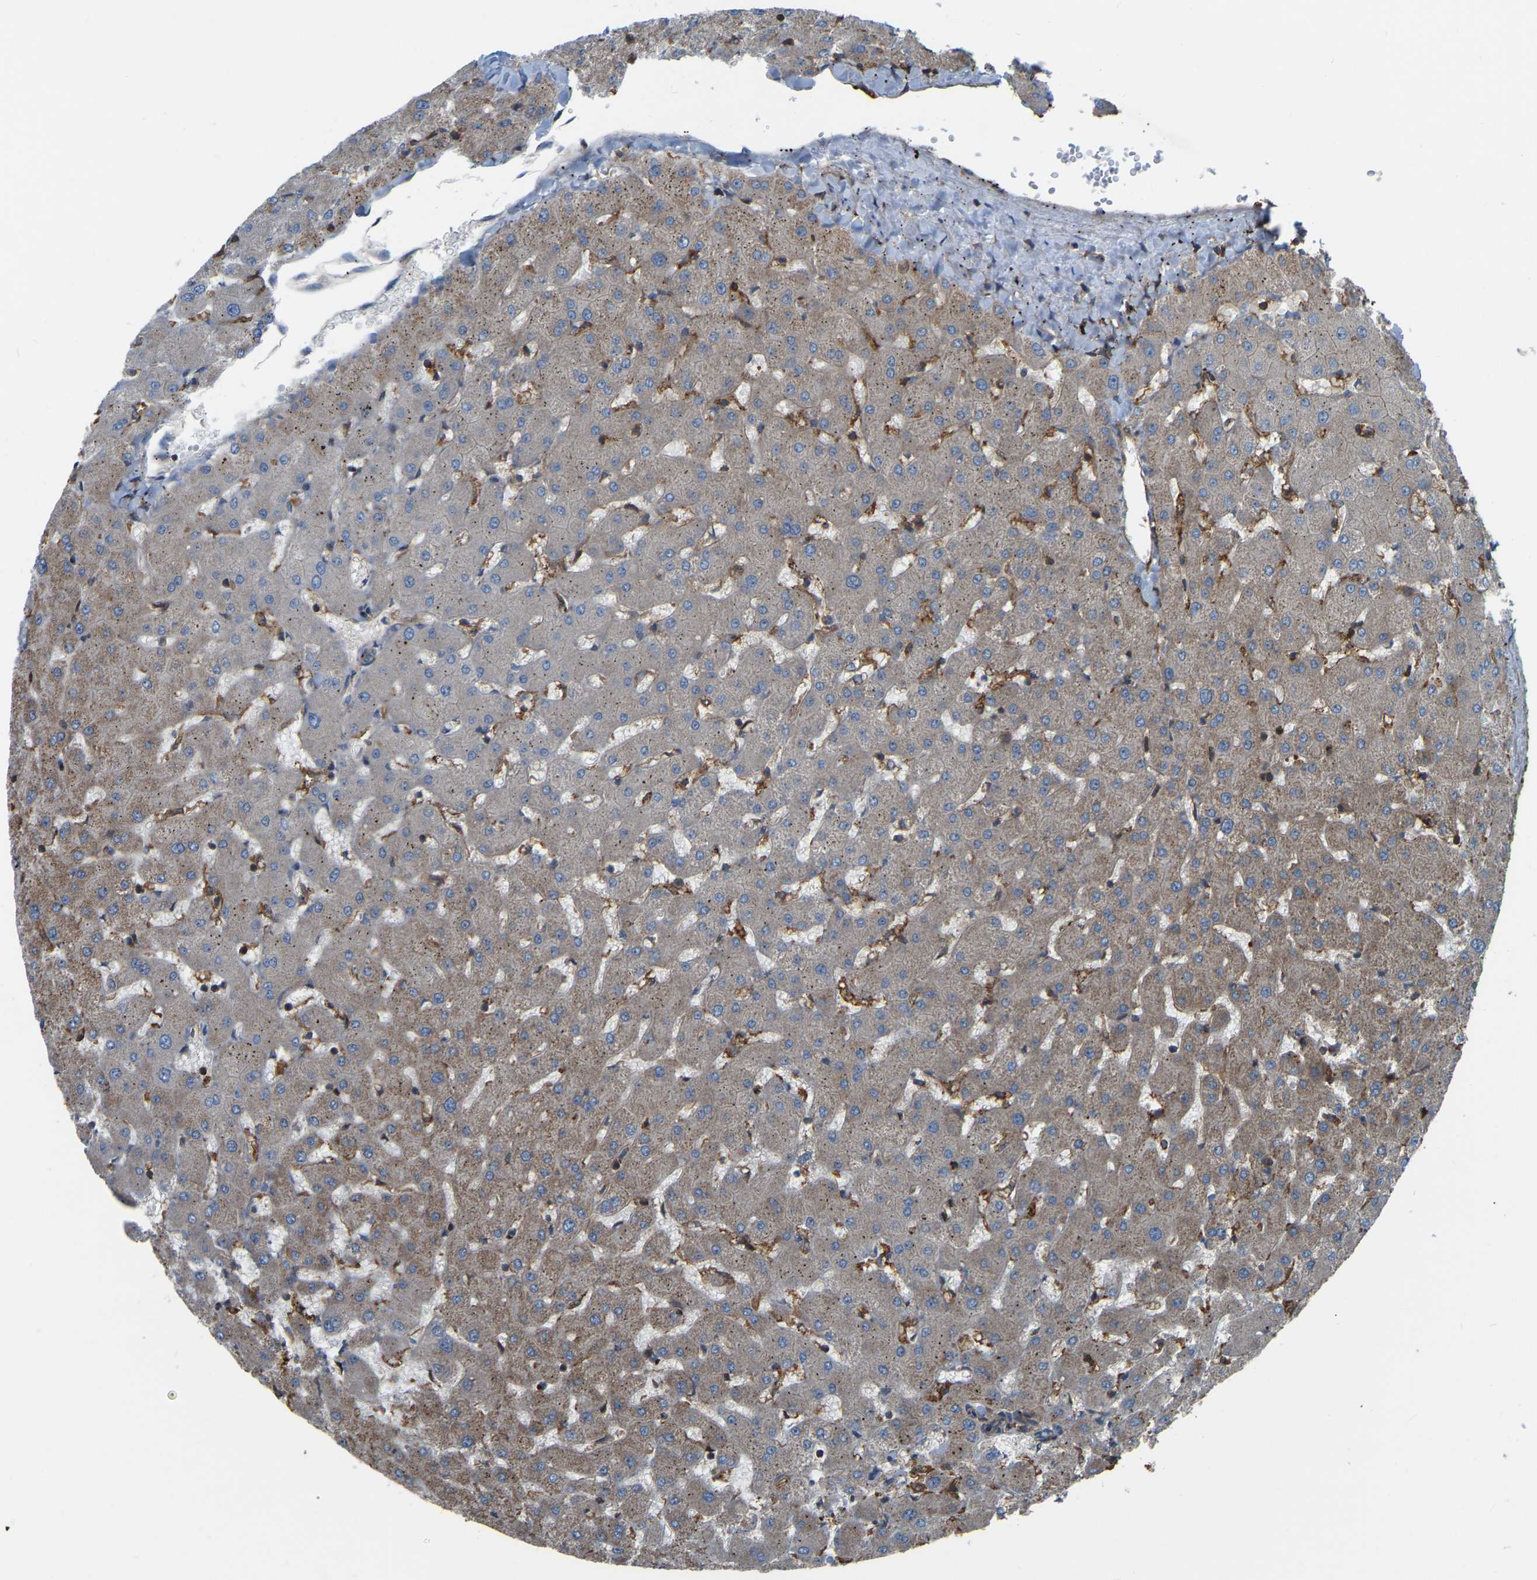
{"staining": {"intensity": "moderate", "quantity": ">75%", "location": "cytoplasmic/membranous"}, "tissue": "liver", "cell_type": "Cholangiocytes", "image_type": "normal", "snomed": [{"axis": "morphology", "description": "Normal tissue, NOS"}, {"axis": "topography", "description": "Liver"}], "caption": "Liver stained with DAB (3,3'-diaminobenzidine) IHC displays medium levels of moderate cytoplasmic/membranous positivity in approximately >75% of cholangiocytes.", "gene": "SAMD9L", "patient": {"sex": "female", "age": 63}}